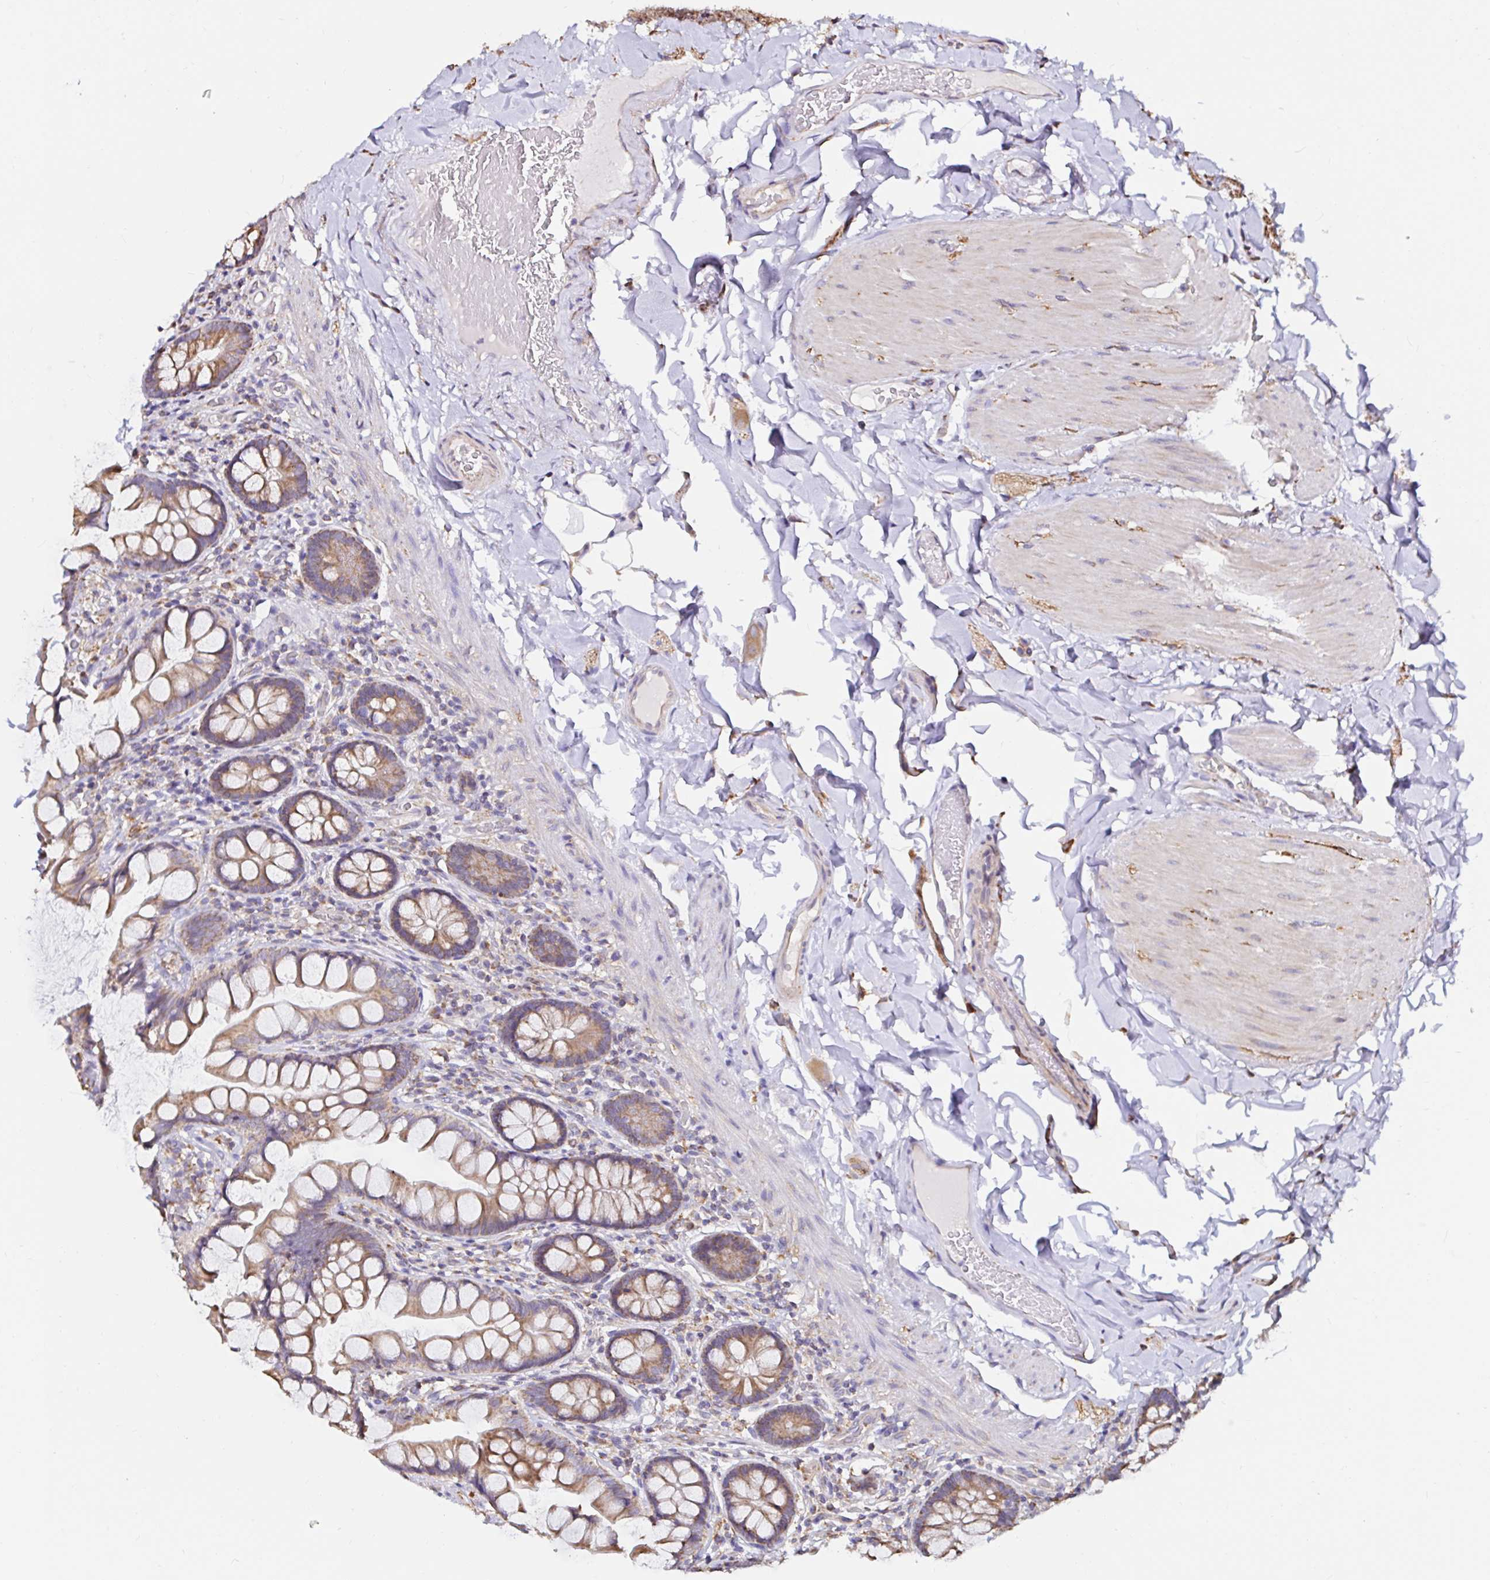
{"staining": {"intensity": "moderate", "quantity": ">75%", "location": "cytoplasmic/membranous"}, "tissue": "small intestine", "cell_type": "Glandular cells", "image_type": "normal", "snomed": [{"axis": "morphology", "description": "Normal tissue, NOS"}, {"axis": "topography", "description": "Small intestine"}], "caption": "IHC of benign small intestine displays medium levels of moderate cytoplasmic/membranous positivity in approximately >75% of glandular cells. Using DAB (3,3'-diaminobenzidine) (brown) and hematoxylin (blue) stains, captured at high magnification using brightfield microscopy.", "gene": "MSR1", "patient": {"sex": "male", "age": 70}}